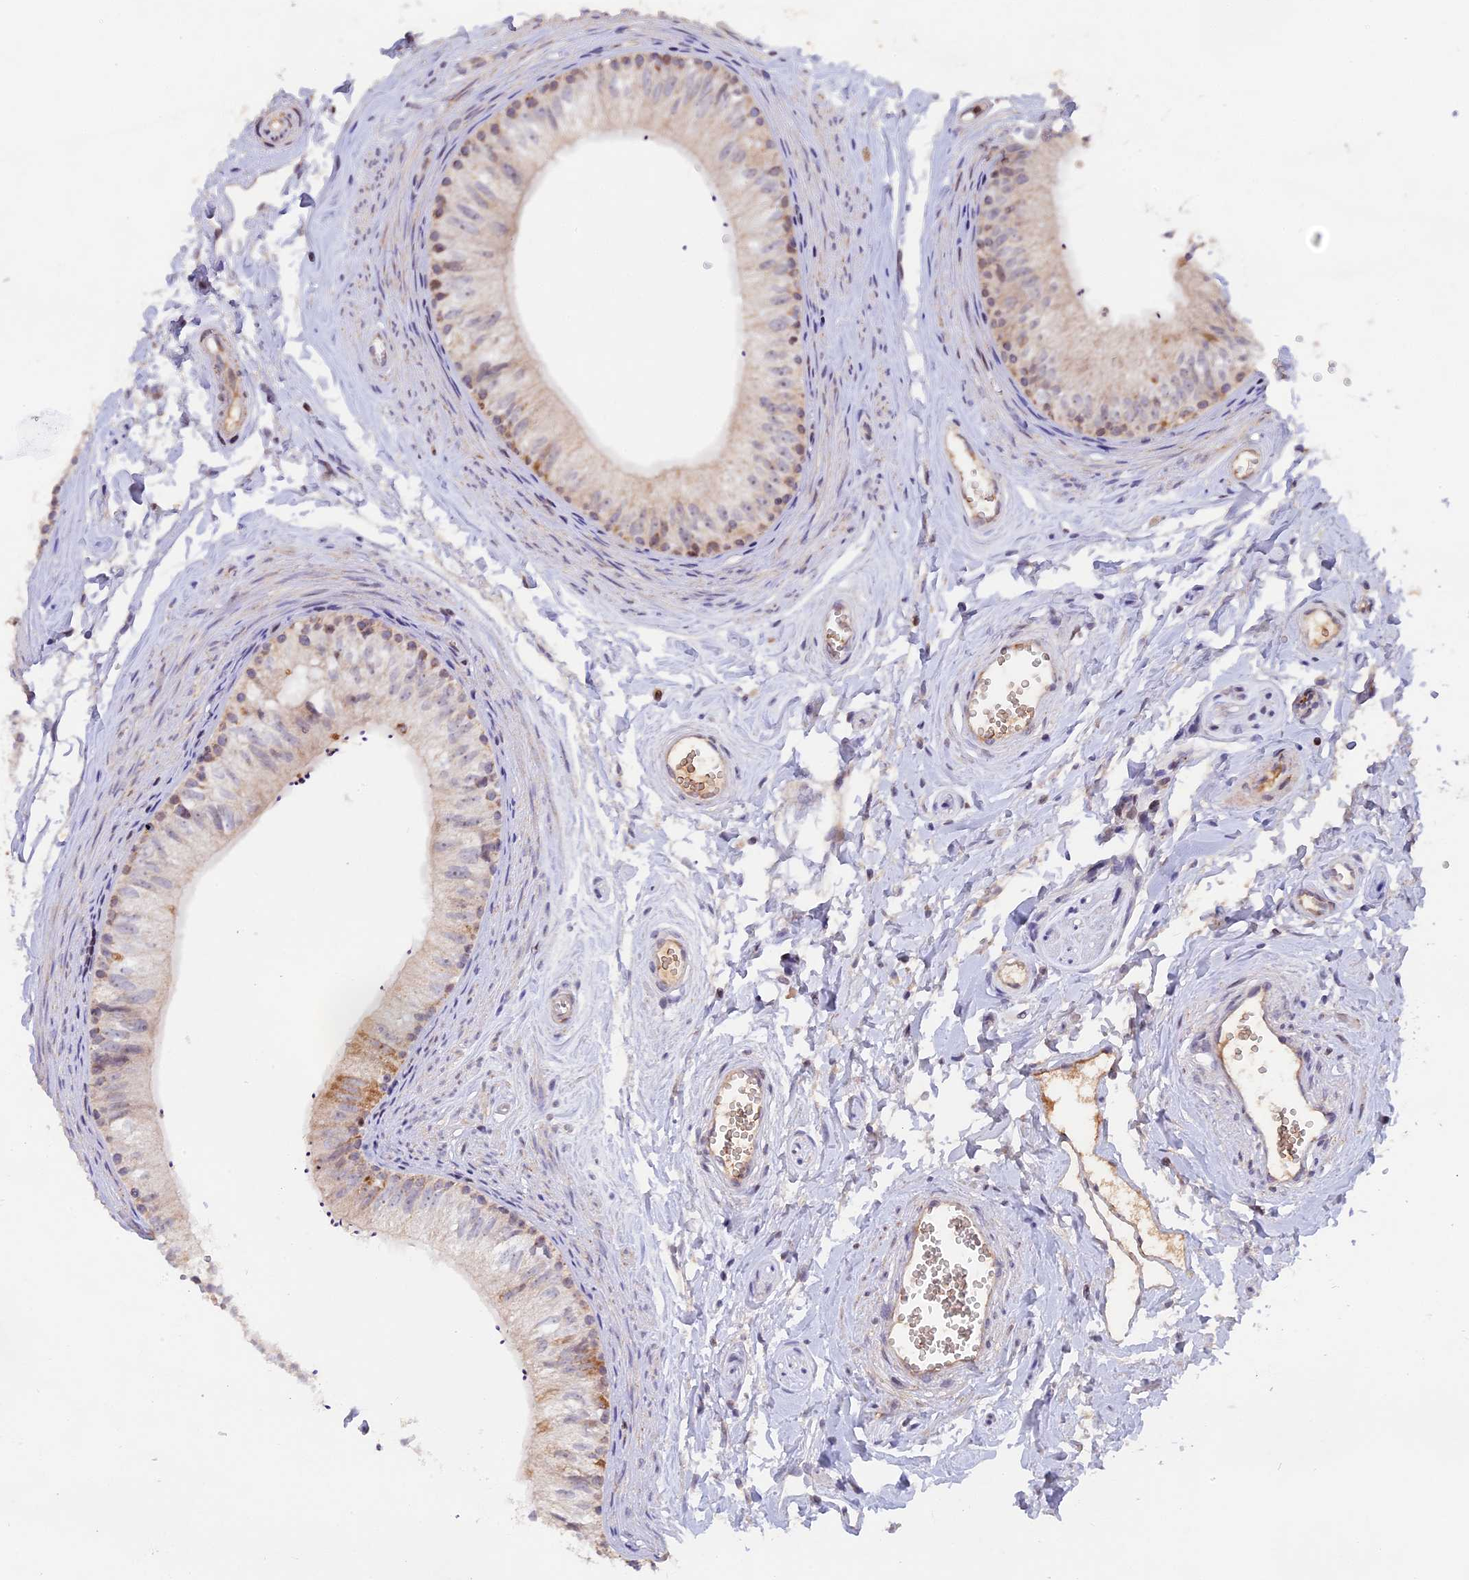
{"staining": {"intensity": "moderate", "quantity": "<25%", "location": "cytoplasmic/membranous"}, "tissue": "epididymis", "cell_type": "Glandular cells", "image_type": "normal", "snomed": [{"axis": "morphology", "description": "Normal tissue, NOS"}, {"axis": "topography", "description": "Epididymis"}], "caption": "Immunohistochemical staining of normal epididymis exhibits <25% levels of moderate cytoplasmic/membranous protein expression in about <25% of glandular cells. The protein of interest is stained brown, and the nuclei are stained in blue (DAB (3,3'-diaminobenzidine) IHC with brightfield microscopy, high magnification).", "gene": "MPV17L", "patient": {"sex": "male", "age": 56}}